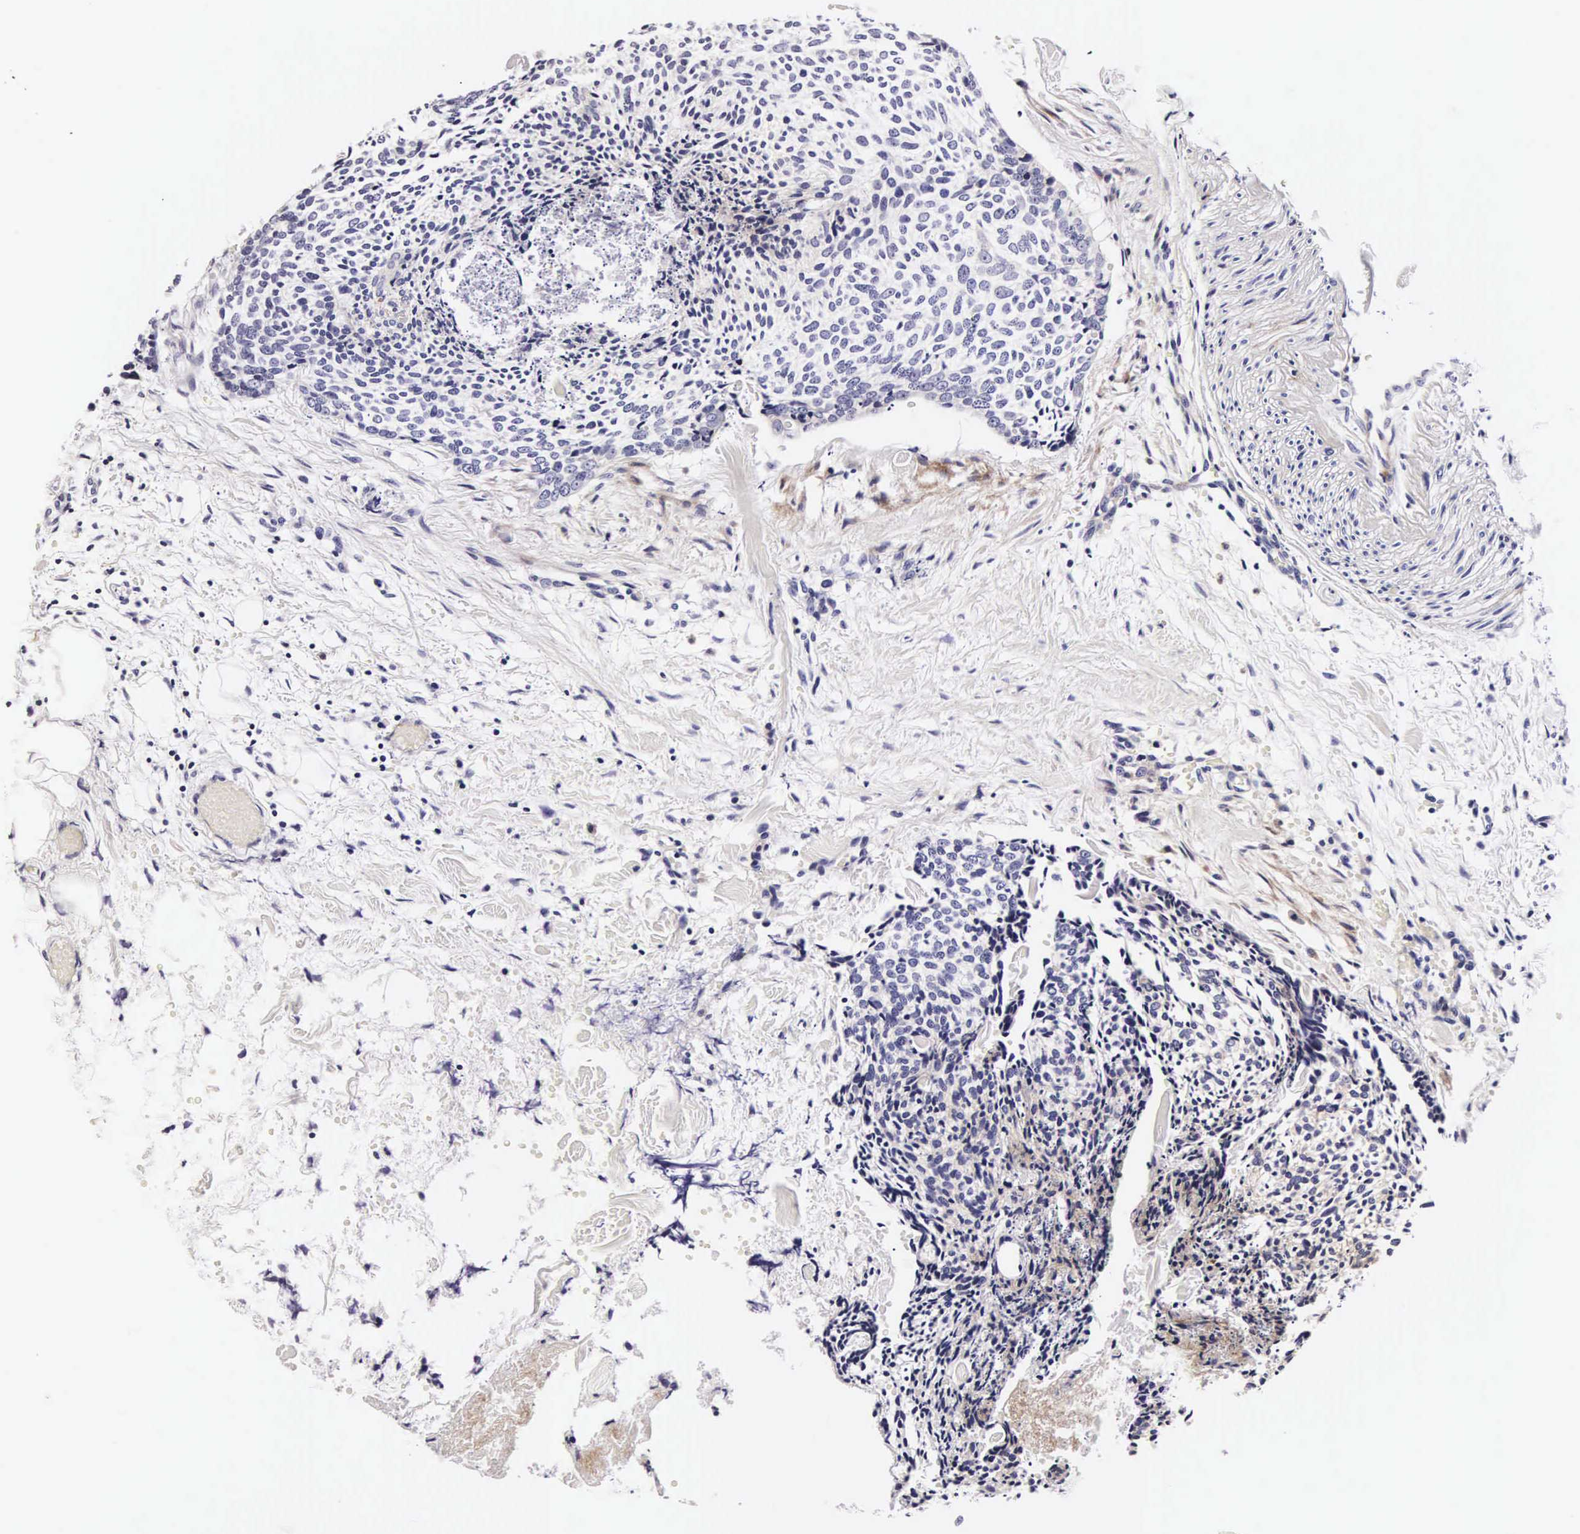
{"staining": {"intensity": "negative", "quantity": "none", "location": "none"}, "tissue": "head and neck cancer", "cell_type": "Tumor cells", "image_type": "cancer", "snomed": [{"axis": "morphology", "description": "Squamous cell carcinoma, NOS"}, {"axis": "topography", "description": "Salivary gland"}, {"axis": "topography", "description": "Head-Neck"}], "caption": "Image shows no significant protein positivity in tumor cells of head and neck squamous cell carcinoma.", "gene": "UPRT", "patient": {"sex": "male", "age": 70}}